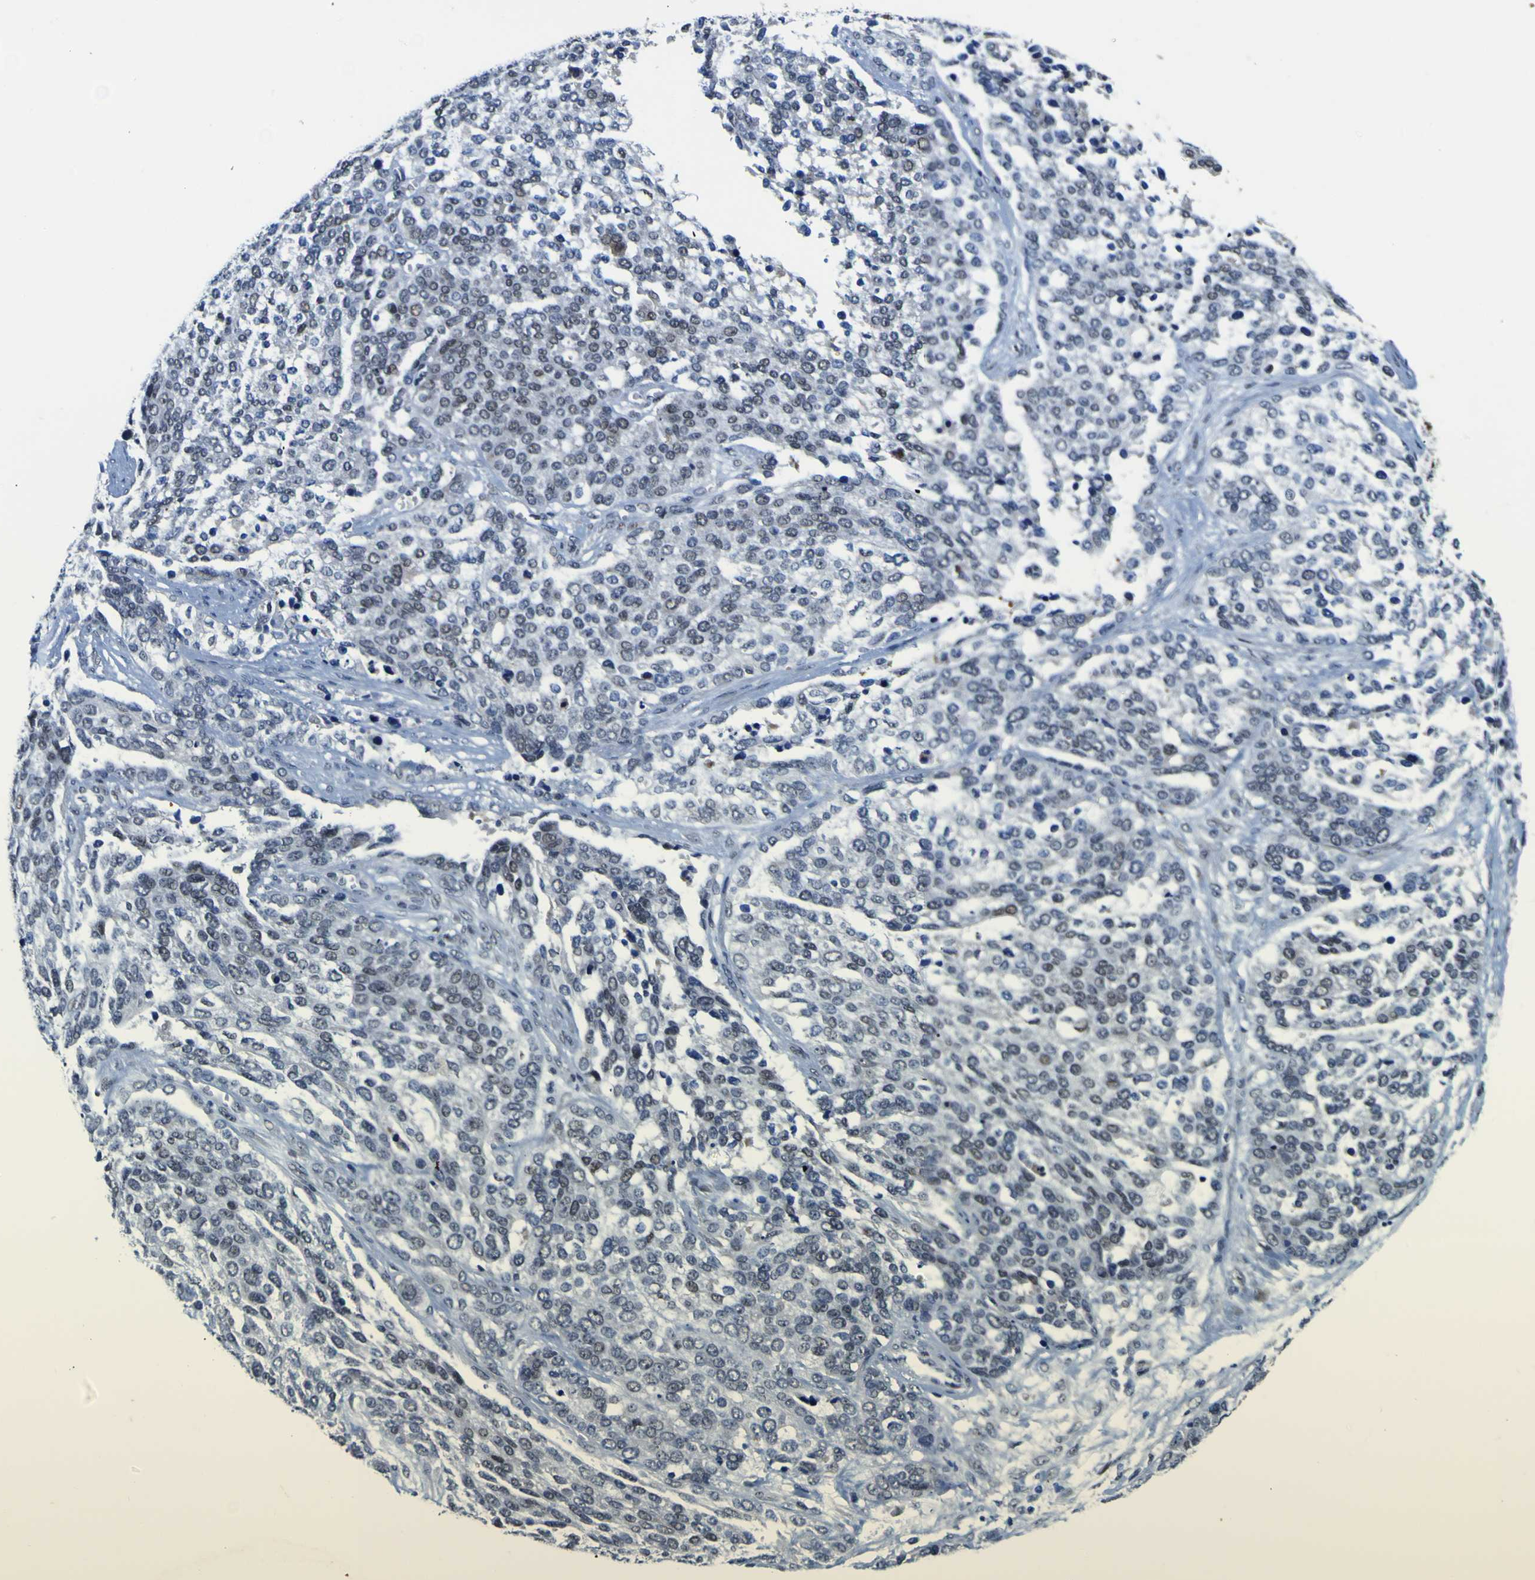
{"staining": {"intensity": "moderate", "quantity": "<25%", "location": "nuclear"}, "tissue": "ovarian cancer", "cell_type": "Tumor cells", "image_type": "cancer", "snomed": [{"axis": "morphology", "description": "Cystadenocarcinoma, serous, NOS"}, {"axis": "topography", "description": "Ovary"}], "caption": "Immunohistochemical staining of human ovarian cancer shows low levels of moderate nuclear protein positivity in about <25% of tumor cells.", "gene": "CUL4B", "patient": {"sex": "female", "age": 44}}